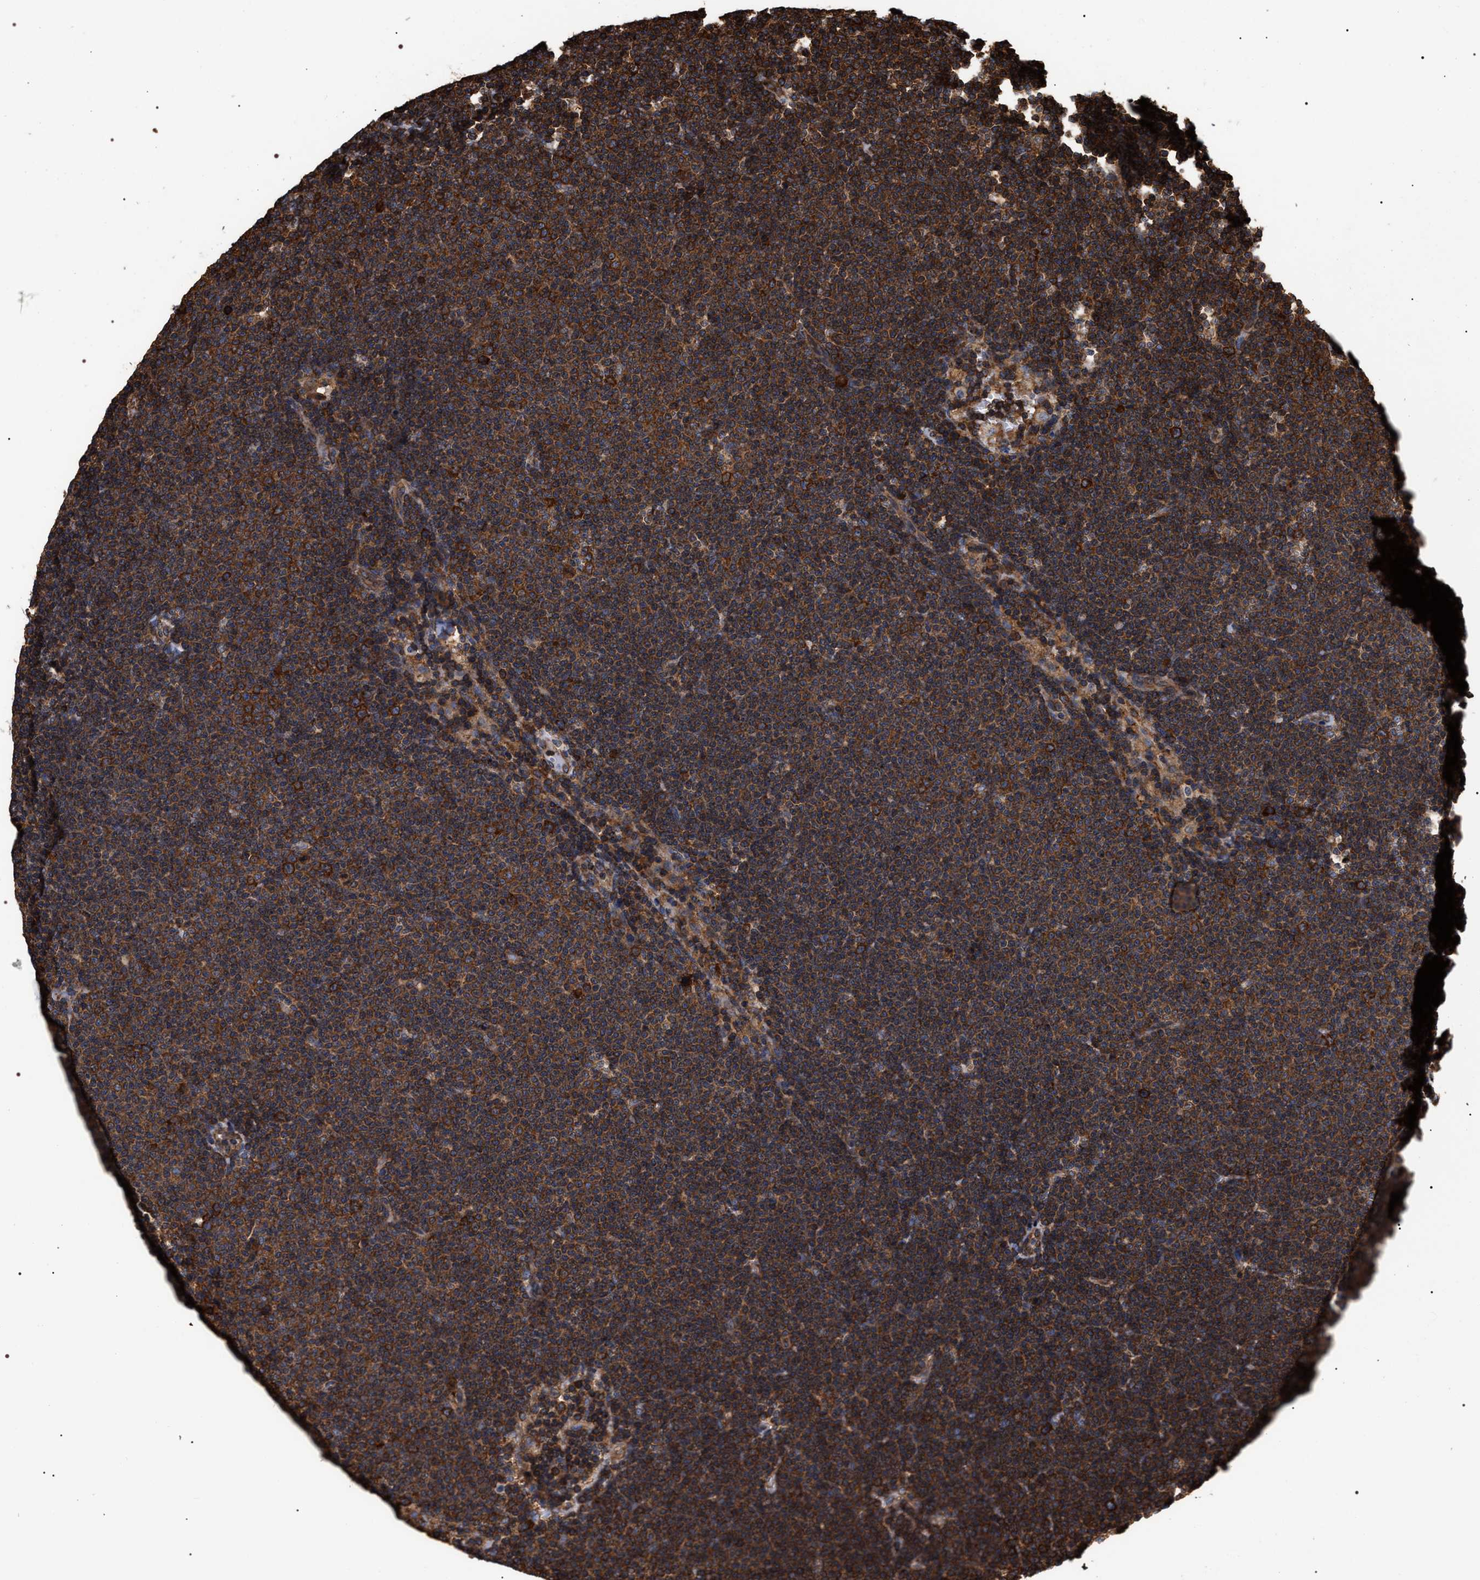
{"staining": {"intensity": "strong", "quantity": ">75%", "location": "cytoplasmic/membranous"}, "tissue": "lymphoma", "cell_type": "Tumor cells", "image_type": "cancer", "snomed": [{"axis": "morphology", "description": "Malignant lymphoma, non-Hodgkin's type, Low grade"}, {"axis": "topography", "description": "Lymph node"}], "caption": "Tumor cells show high levels of strong cytoplasmic/membranous staining in approximately >75% of cells in human lymphoma.", "gene": "SERBP1", "patient": {"sex": "female", "age": 53}}